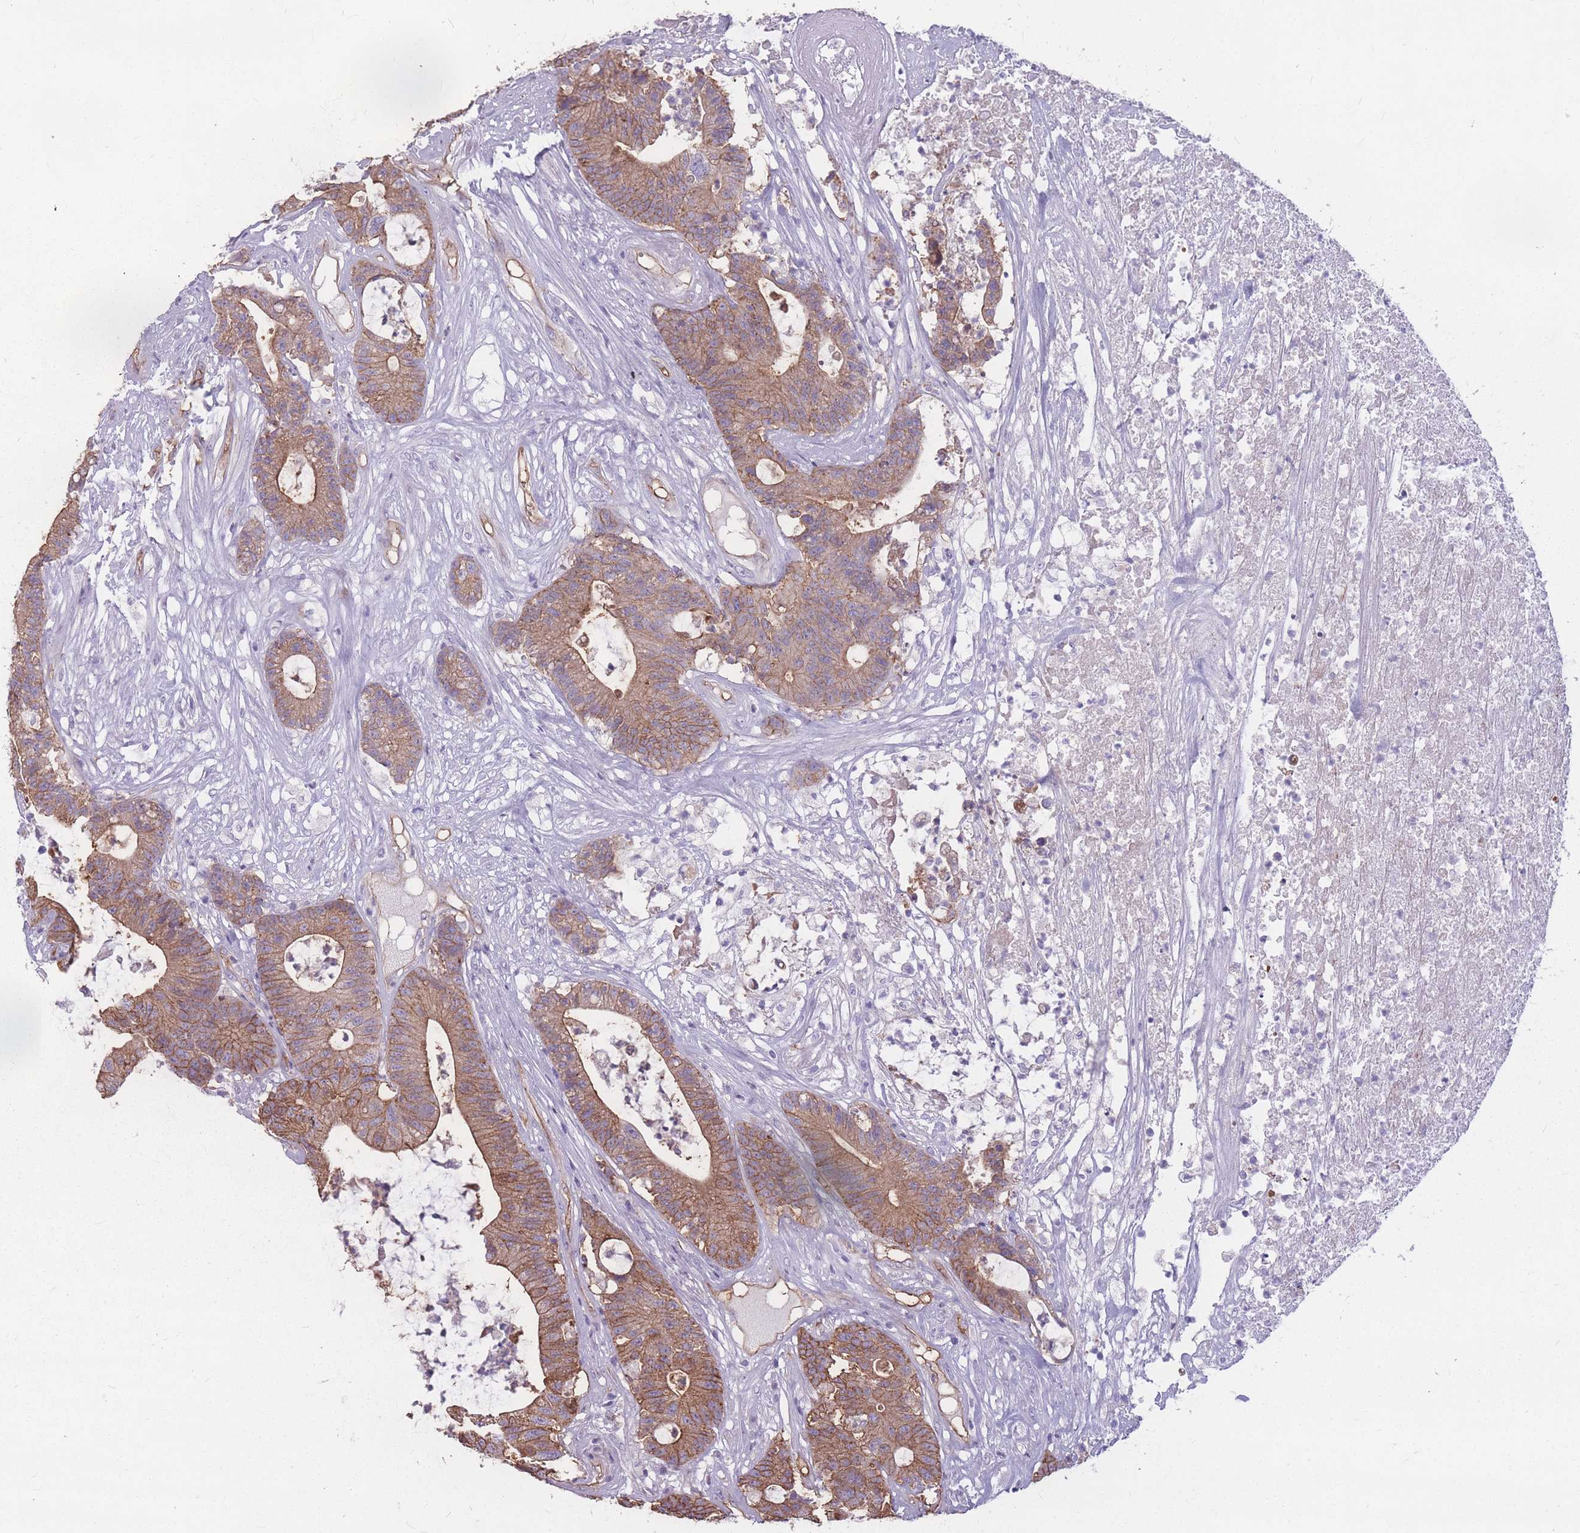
{"staining": {"intensity": "moderate", "quantity": ">75%", "location": "cytoplasmic/membranous"}, "tissue": "colorectal cancer", "cell_type": "Tumor cells", "image_type": "cancer", "snomed": [{"axis": "morphology", "description": "Adenocarcinoma, NOS"}, {"axis": "topography", "description": "Colon"}], "caption": "Moderate cytoplasmic/membranous expression is identified in approximately >75% of tumor cells in adenocarcinoma (colorectal). The staining is performed using DAB brown chromogen to label protein expression. The nuclei are counter-stained blue using hematoxylin.", "gene": "GNA11", "patient": {"sex": "female", "age": 84}}